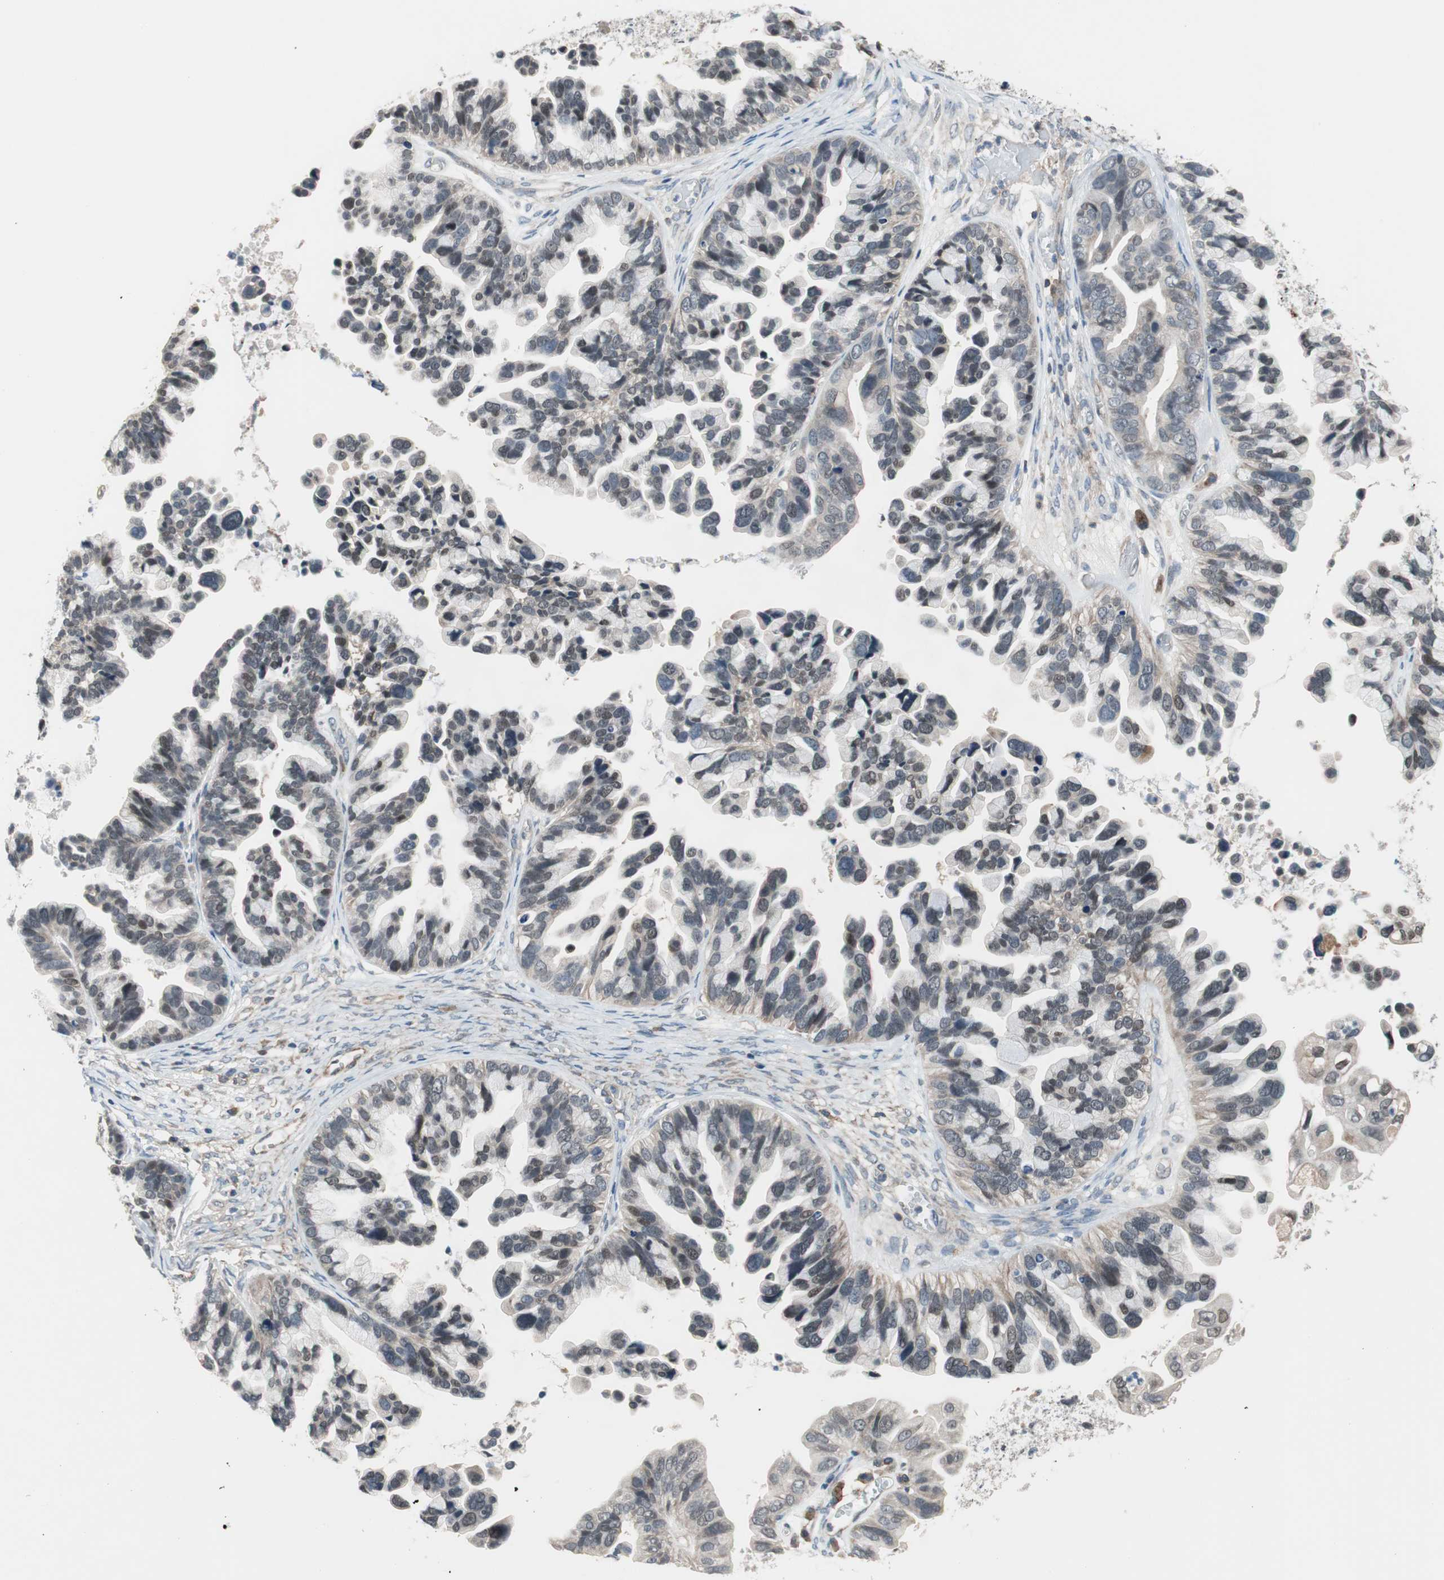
{"staining": {"intensity": "negative", "quantity": "none", "location": "none"}, "tissue": "ovarian cancer", "cell_type": "Tumor cells", "image_type": "cancer", "snomed": [{"axis": "morphology", "description": "Cystadenocarcinoma, serous, NOS"}, {"axis": "topography", "description": "Ovary"}], "caption": "Human ovarian cancer (serous cystadenocarcinoma) stained for a protein using immunohistochemistry (IHC) shows no positivity in tumor cells.", "gene": "GRHL1", "patient": {"sex": "female", "age": 56}}